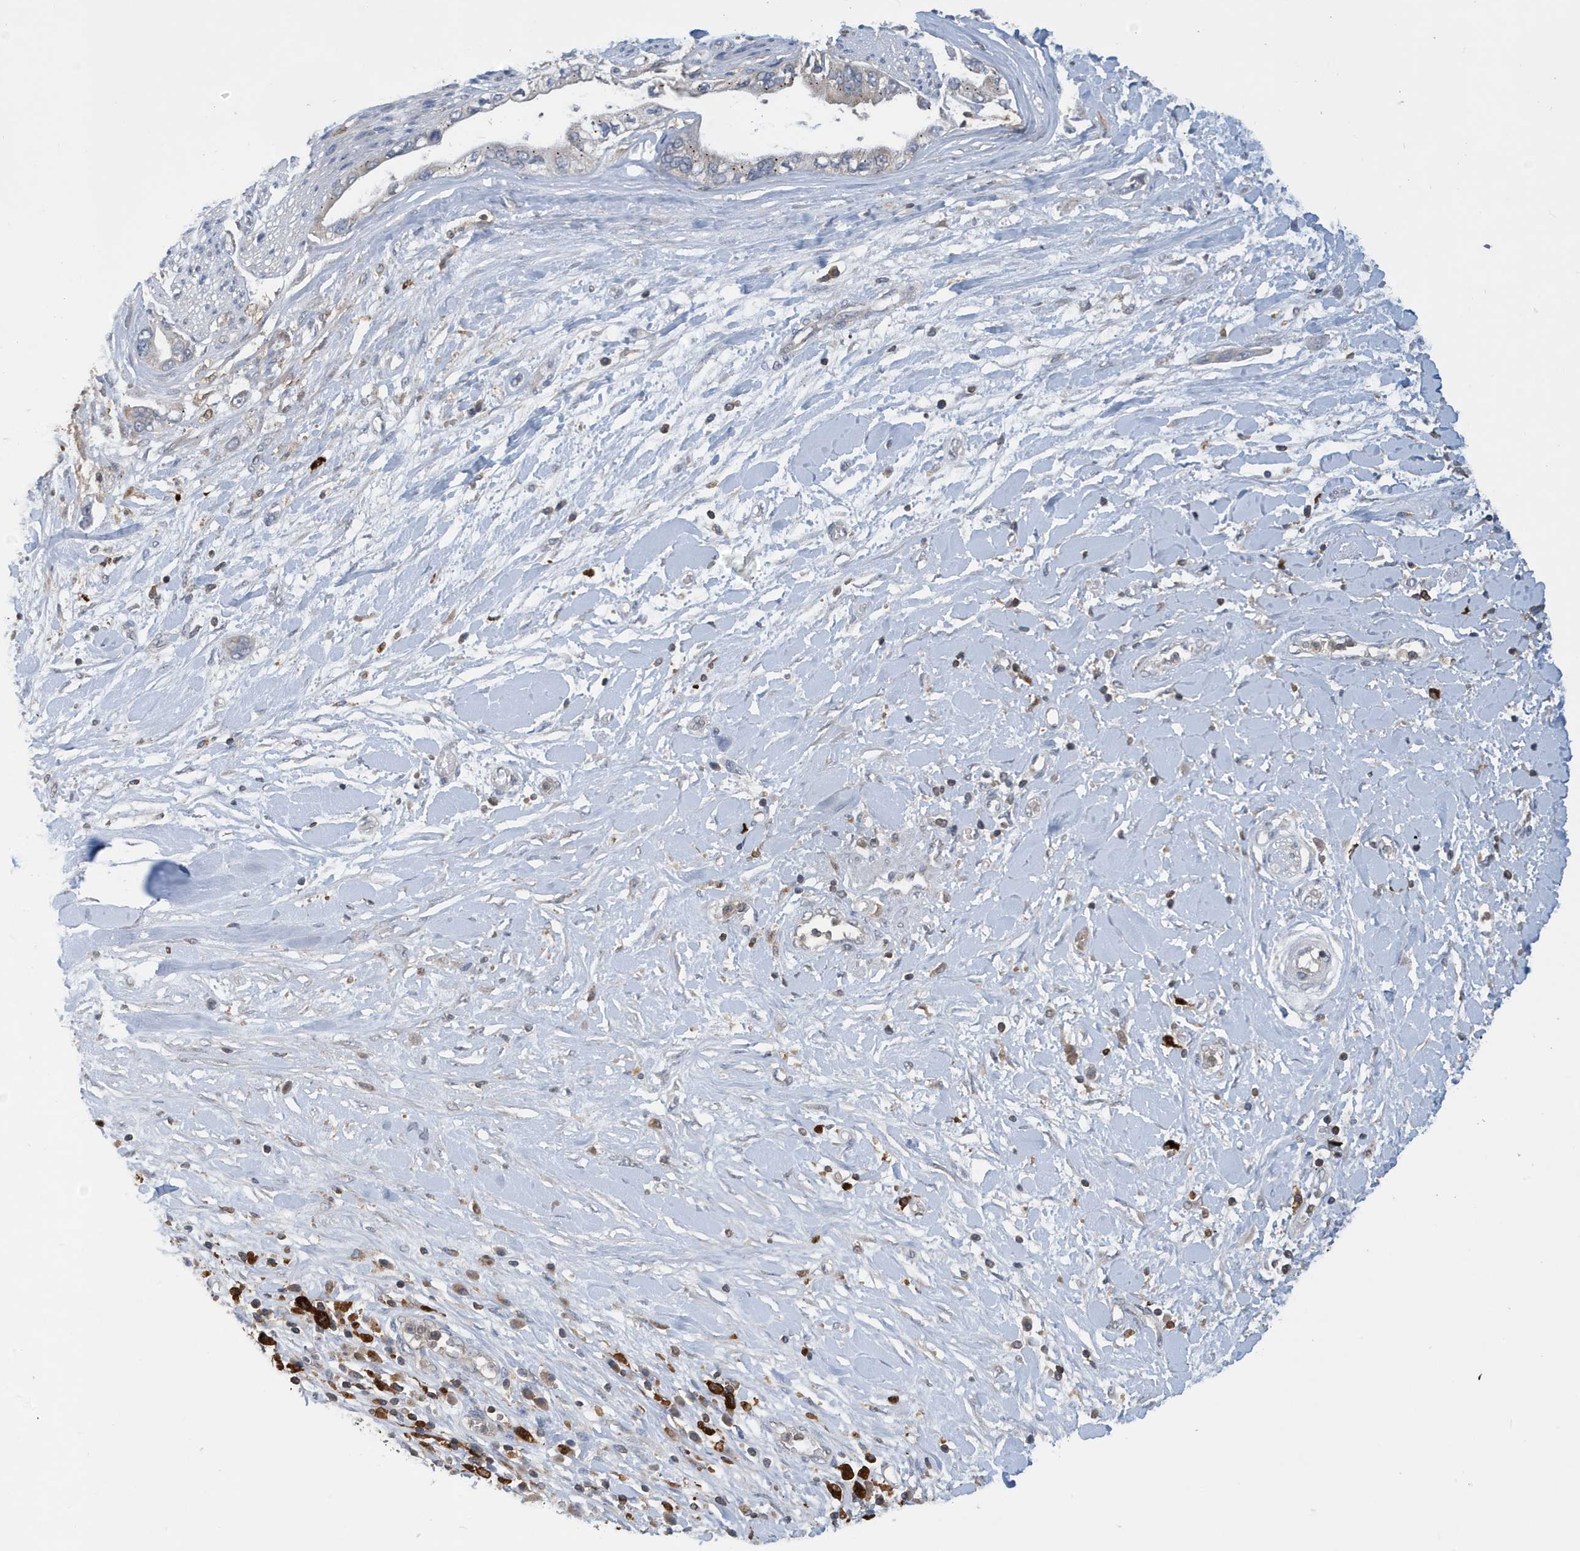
{"staining": {"intensity": "moderate", "quantity": "<25%", "location": "cytoplasmic/membranous"}, "tissue": "pancreatic cancer", "cell_type": "Tumor cells", "image_type": "cancer", "snomed": [{"axis": "morphology", "description": "Inflammation, NOS"}, {"axis": "morphology", "description": "Adenocarcinoma, NOS"}, {"axis": "topography", "description": "Pancreas"}], "caption": "Tumor cells display low levels of moderate cytoplasmic/membranous positivity in about <25% of cells in human adenocarcinoma (pancreatic). The protein of interest is stained brown, and the nuclei are stained in blue (DAB (3,3'-diaminobenzidine) IHC with brightfield microscopy, high magnification).", "gene": "NSUN3", "patient": {"sex": "female", "age": 56}}